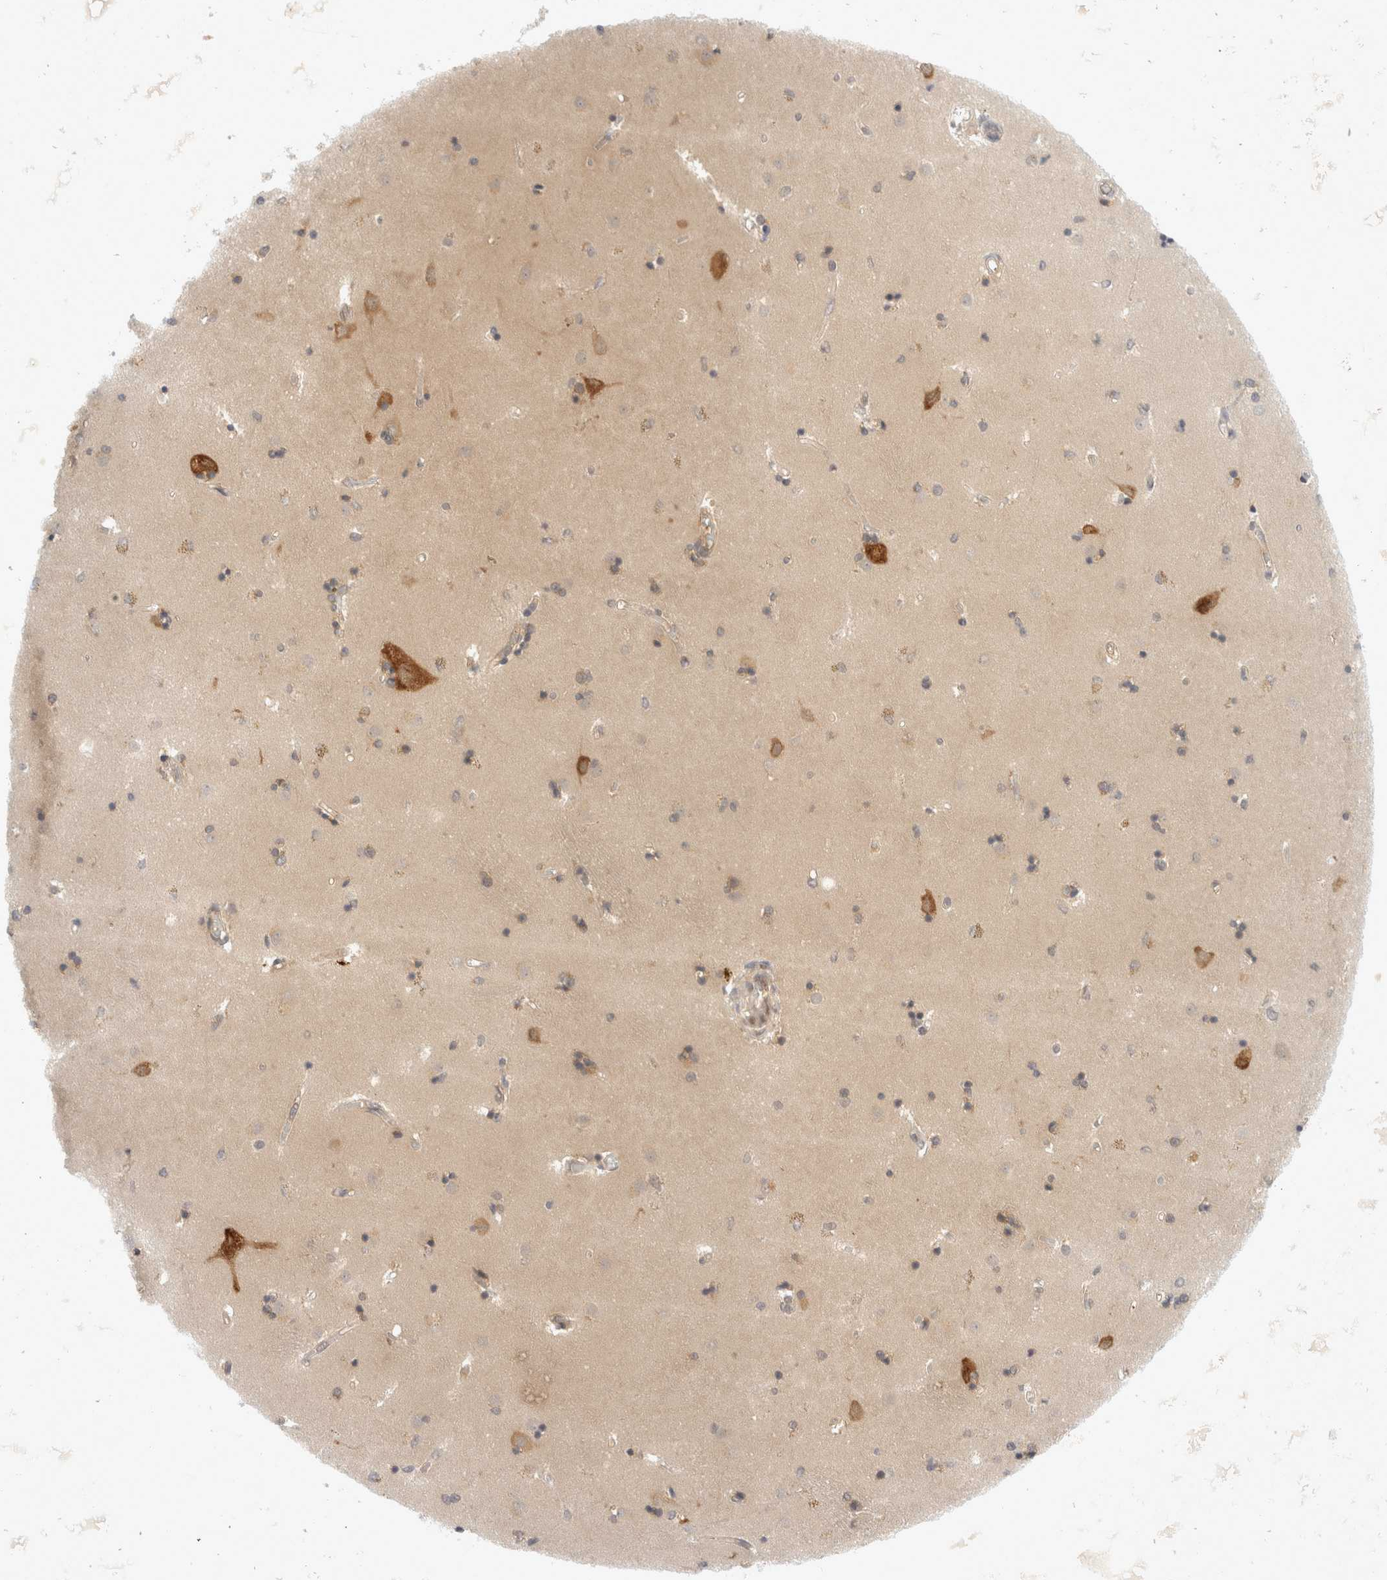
{"staining": {"intensity": "weak", "quantity": "<25%", "location": "cytoplasmic/membranous"}, "tissue": "caudate", "cell_type": "Glial cells", "image_type": "normal", "snomed": [{"axis": "morphology", "description": "Normal tissue, NOS"}, {"axis": "topography", "description": "Lateral ventricle wall"}], "caption": "This histopathology image is of benign caudate stained with IHC to label a protein in brown with the nuclei are counter-stained blue. There is no staining in glial cells.", "gene": "EIF4G3", "patient": {"sex": "male", "age": 45}}